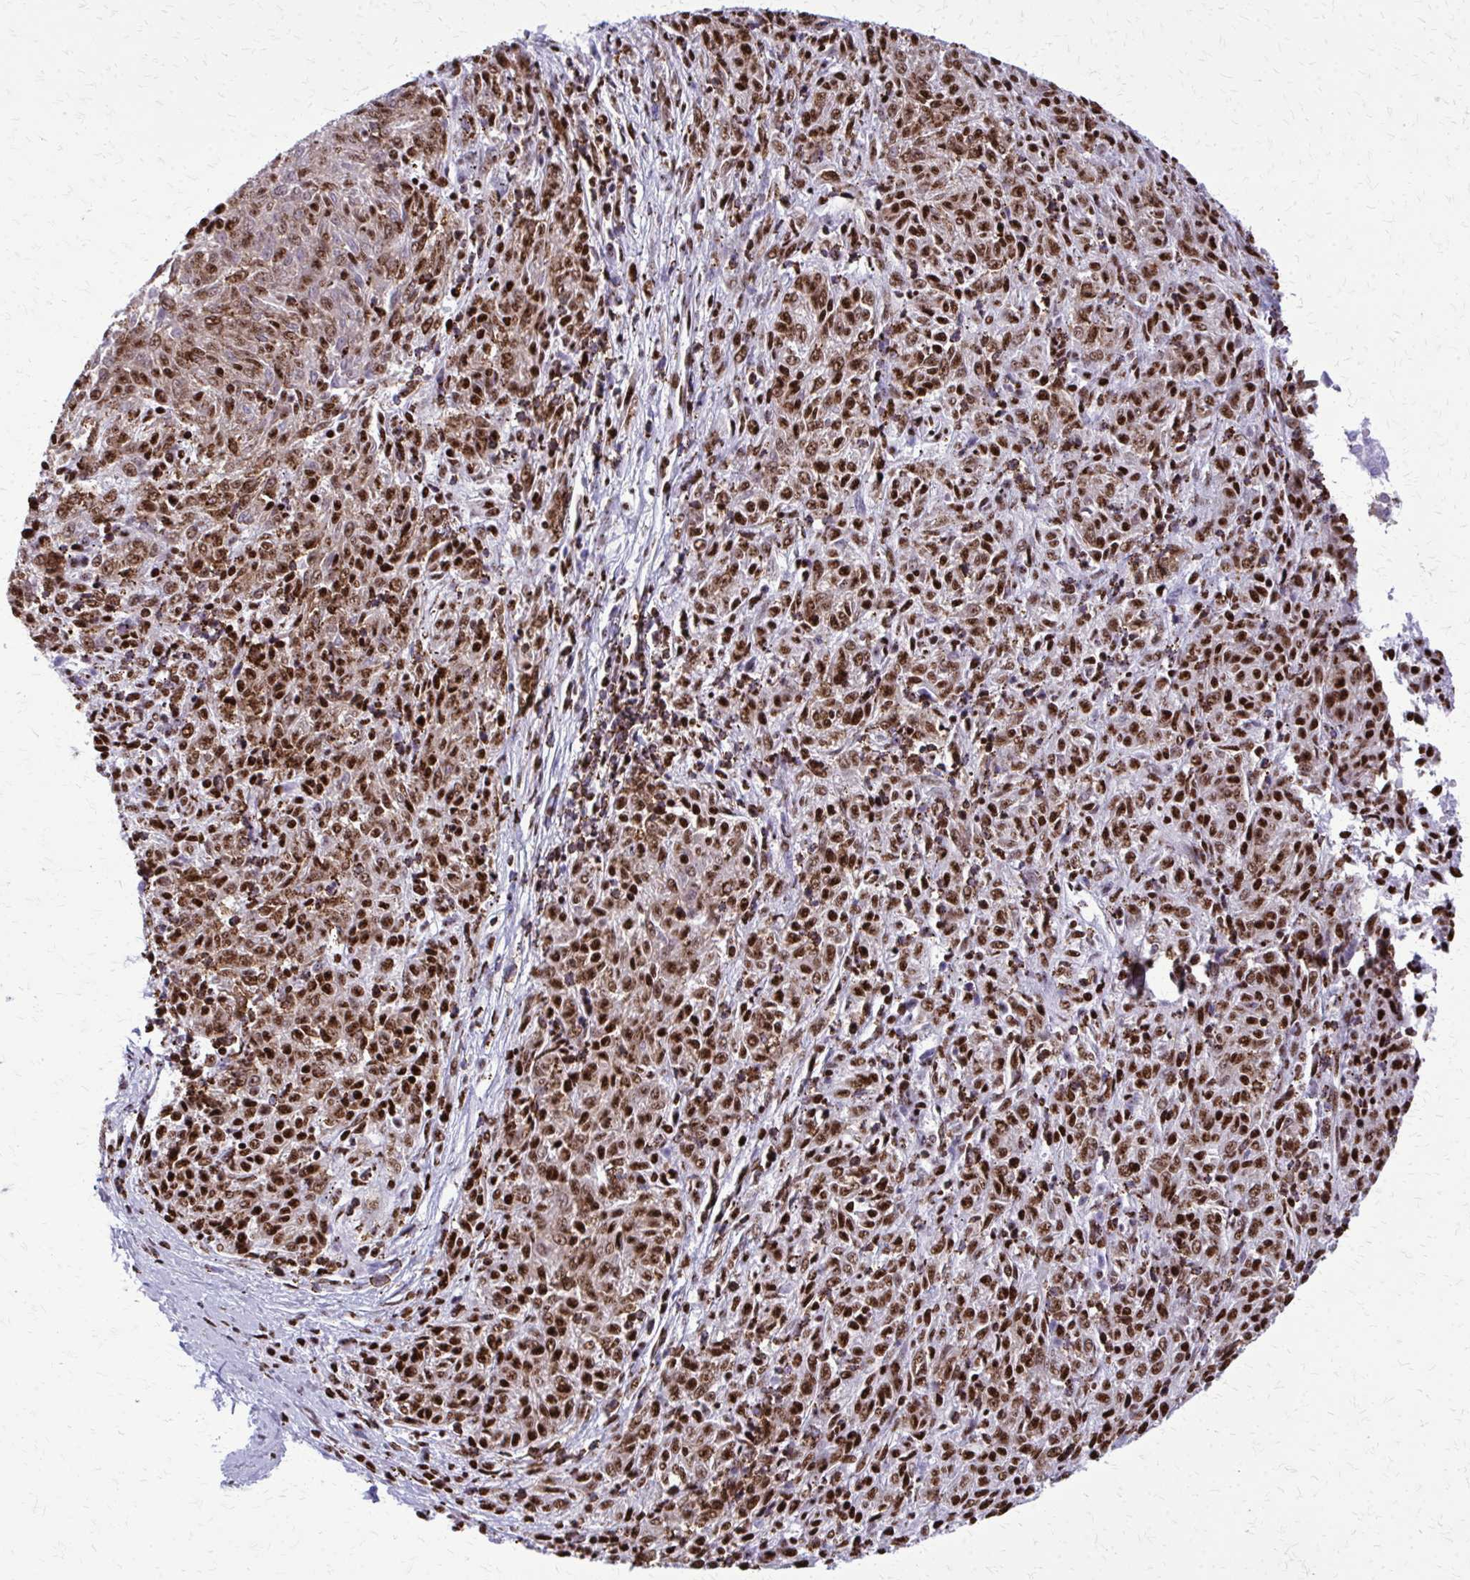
{"staining": {"intensity": "strong", "quantity": ">75%", "location": "nuclear"}, "tissue": "melanoma", "cell_type": "Tumor cells", "image_type": "cancer", "snomed": [{"axis": "morphology", "description": "Malignant melanoma, NOS"}, {"axis": "topography", "description": "Skin"}], "caption": "Protein expression analysis of human malignant melanoma reveals strong nuclear positivity in about >75% of tumor cells.", "gene": "SFPQ", "patient": {"sex": "female", "age": 72}}